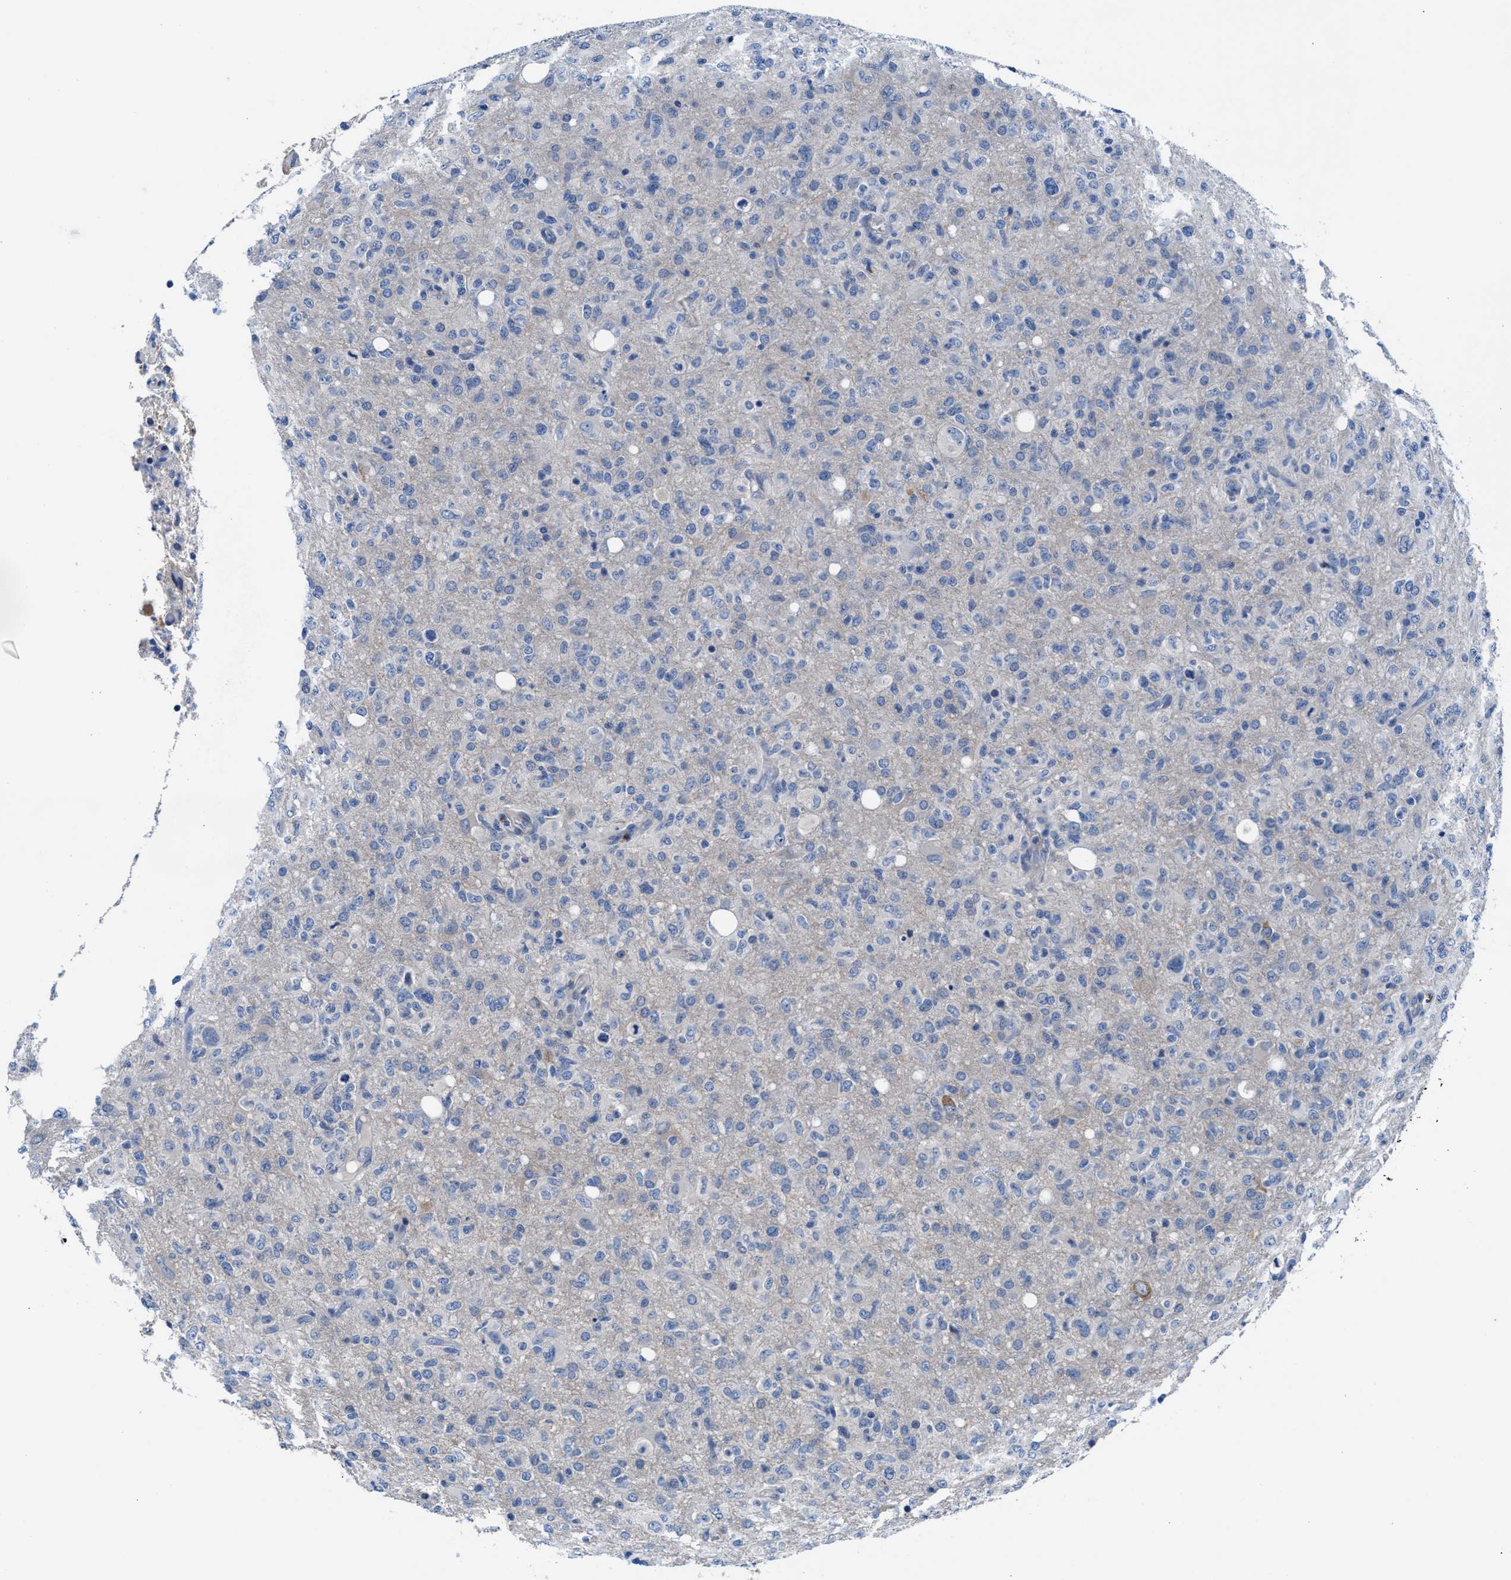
{"staining": {"intensity": "negative", "quantity": "none", "location": "none"}, "tissue": "glioma", "cell_type": "Tumor cells", "image_type": "cancer", "snomed": [{"axis": "morphology", "description": "Glioma, malignant, High grade"}, {"axis": "topography", "description": "Brain"}], "caption": "Glioma was stained to show a protein in brown. There is no significant expression in tumor cells. Brightfield microscopy of immunohistochemistry stained with DAB (brown) and hematoxylin (blue), captured at high magnification.", "gene": "PARG", "patient": {"sex": "female", "age": 57}}